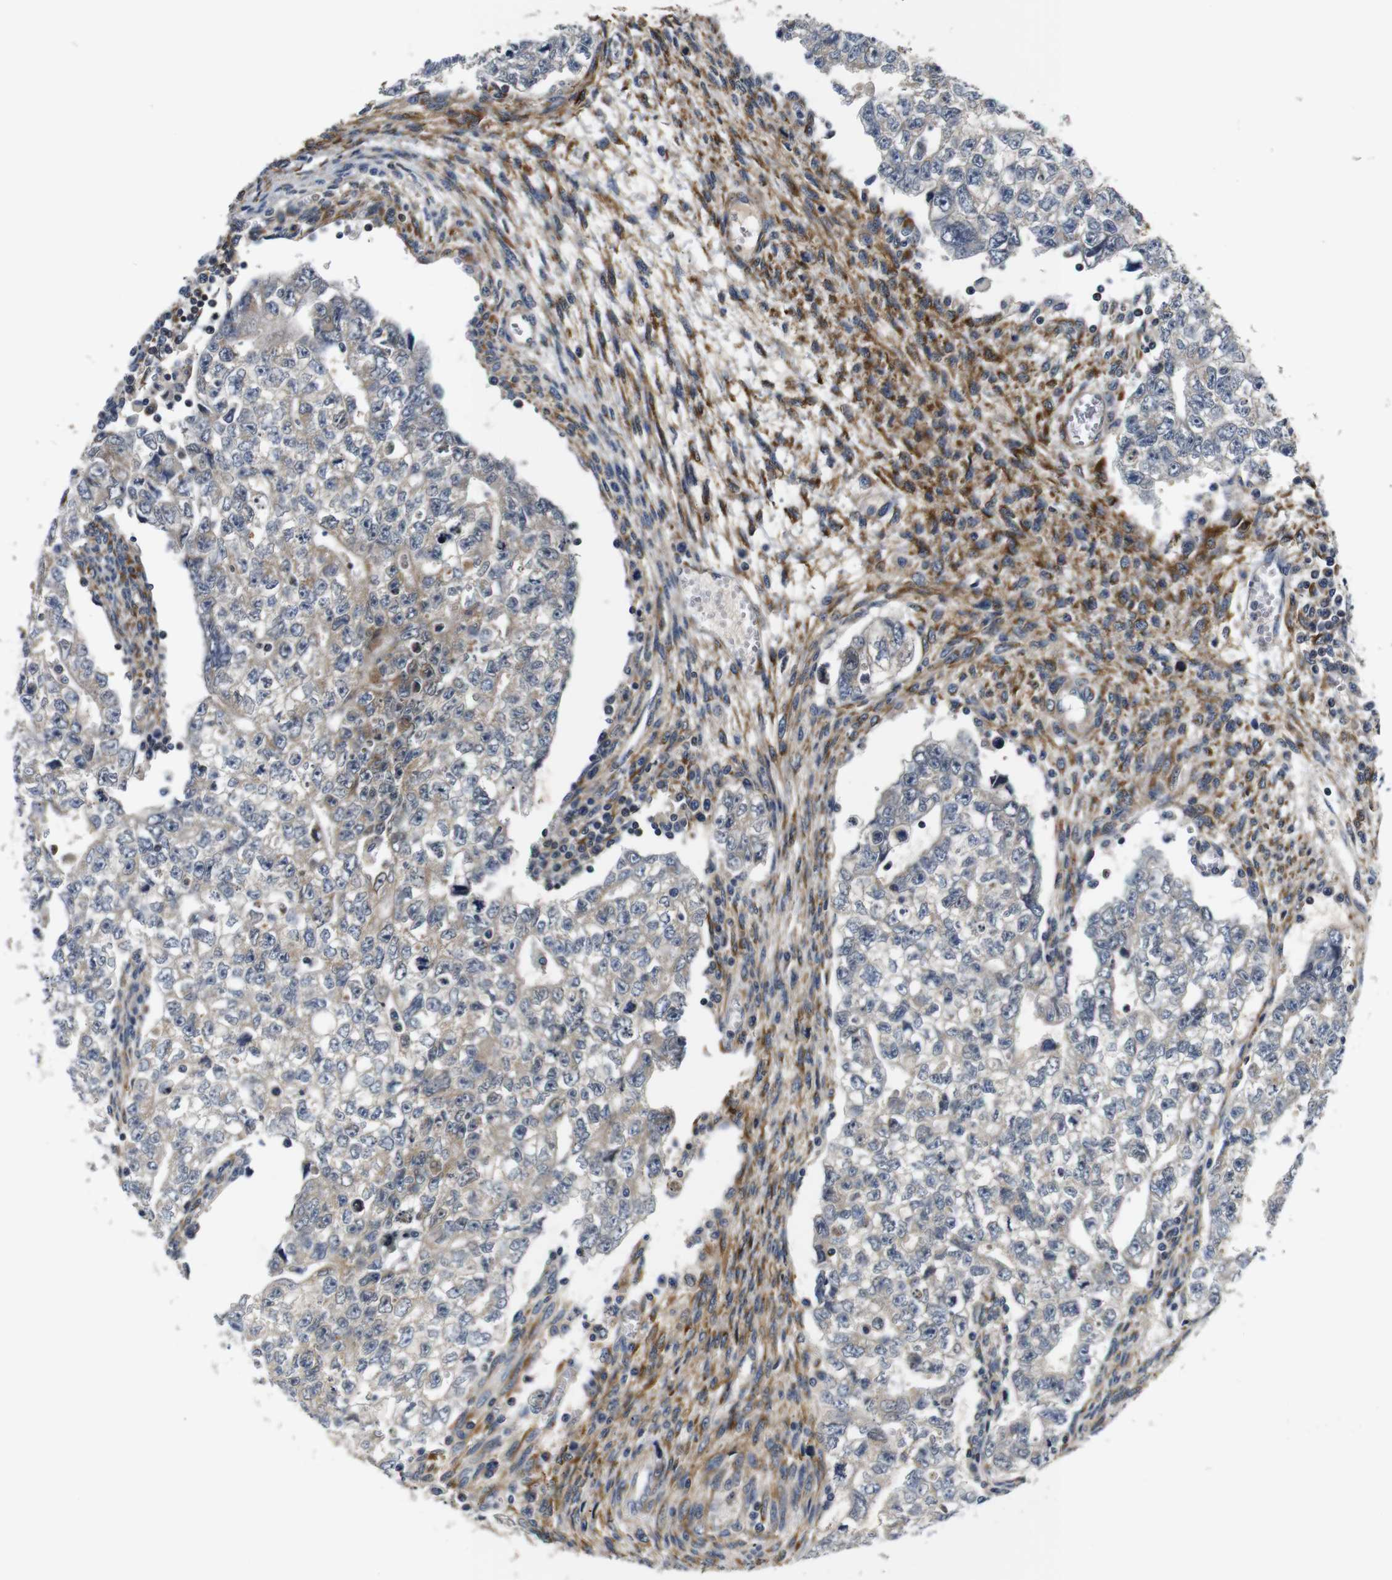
{"staining": {"intensity": "weak", "quantity": ">75%", "location": "cytoplasmic/membranous"}, "tissue": "testis cancer", "cell_type": "Tumor cells", "image_type": "cancer", "snomed": [{"axis": "morphology", "description": "Seminoma, NOS"}, {"axis": "morphology", "description": "Carcinoma, Embryonal, NOS"}, {"axis": "topography", "description": "Testis"}], "caption": "About >75% of tumor cells in human testis cancer (embryonal carcinoma) reveal weak cytoplasmic/membranous protein expression as visualized by brown immunohistochemical staining.", "gene": "FKBP14", "patient": {"sex": "male", "age": 38}}